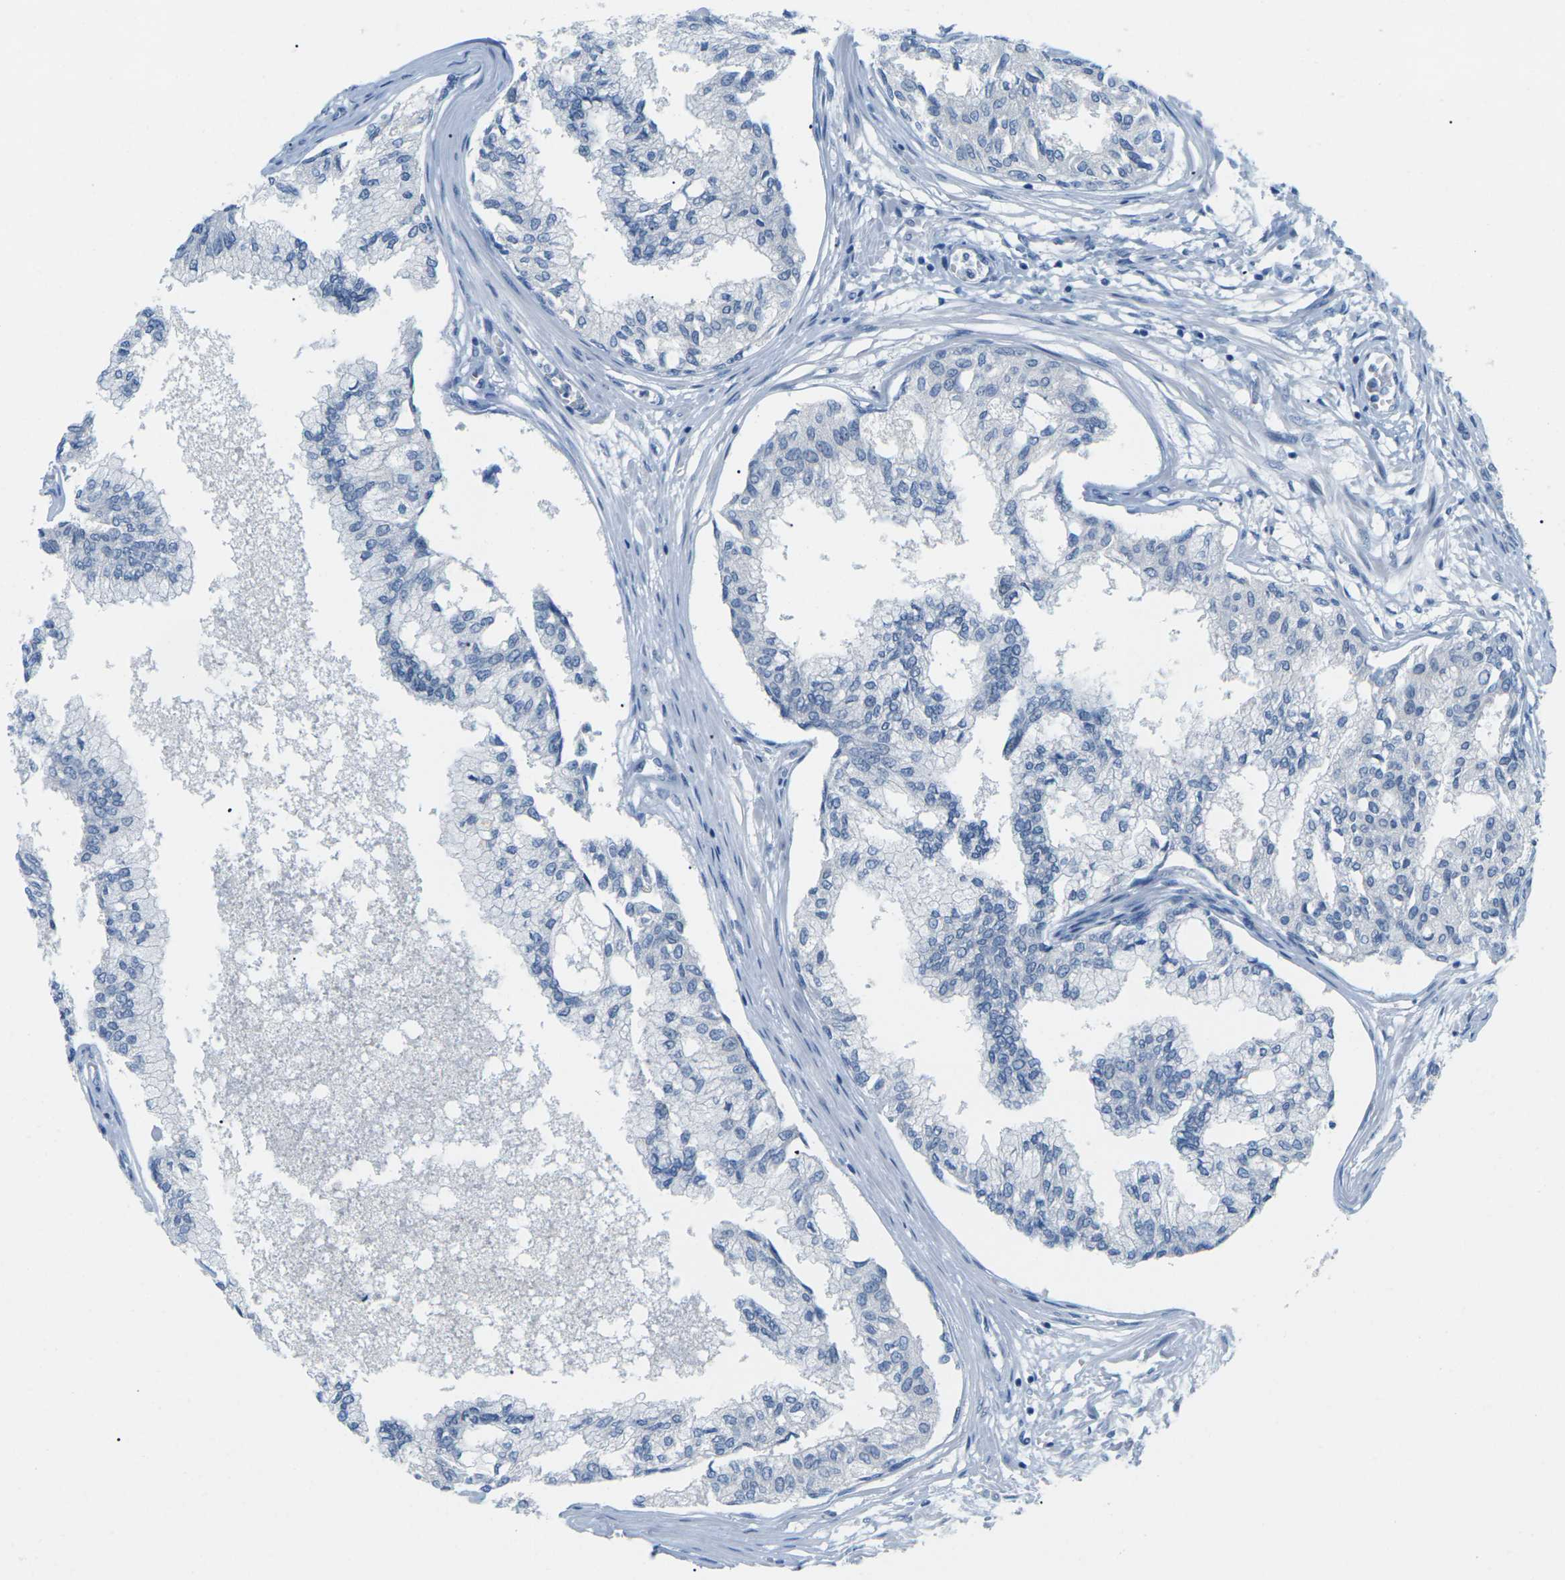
{"staining": {"intensity": "negative", "quantity": "none", "location": "none"}, "tissue": "prostate", "cell_type": "Glandular cells", "image_type": "normal", "snomed": [{"axis": "morphology", "description": "Normal tissue, NOS"}, {"axis": "topography", "description": "Prostate"}, {"axis": "topography", "description": "Seminal veicle"}], "caption": "Human prostate stained for a protein using immunohistochemistry (IHC) demonstrates no expression in glandular cells.", "gene": "SLC12A1", "patient": {"sex": "male", "age": 60}}